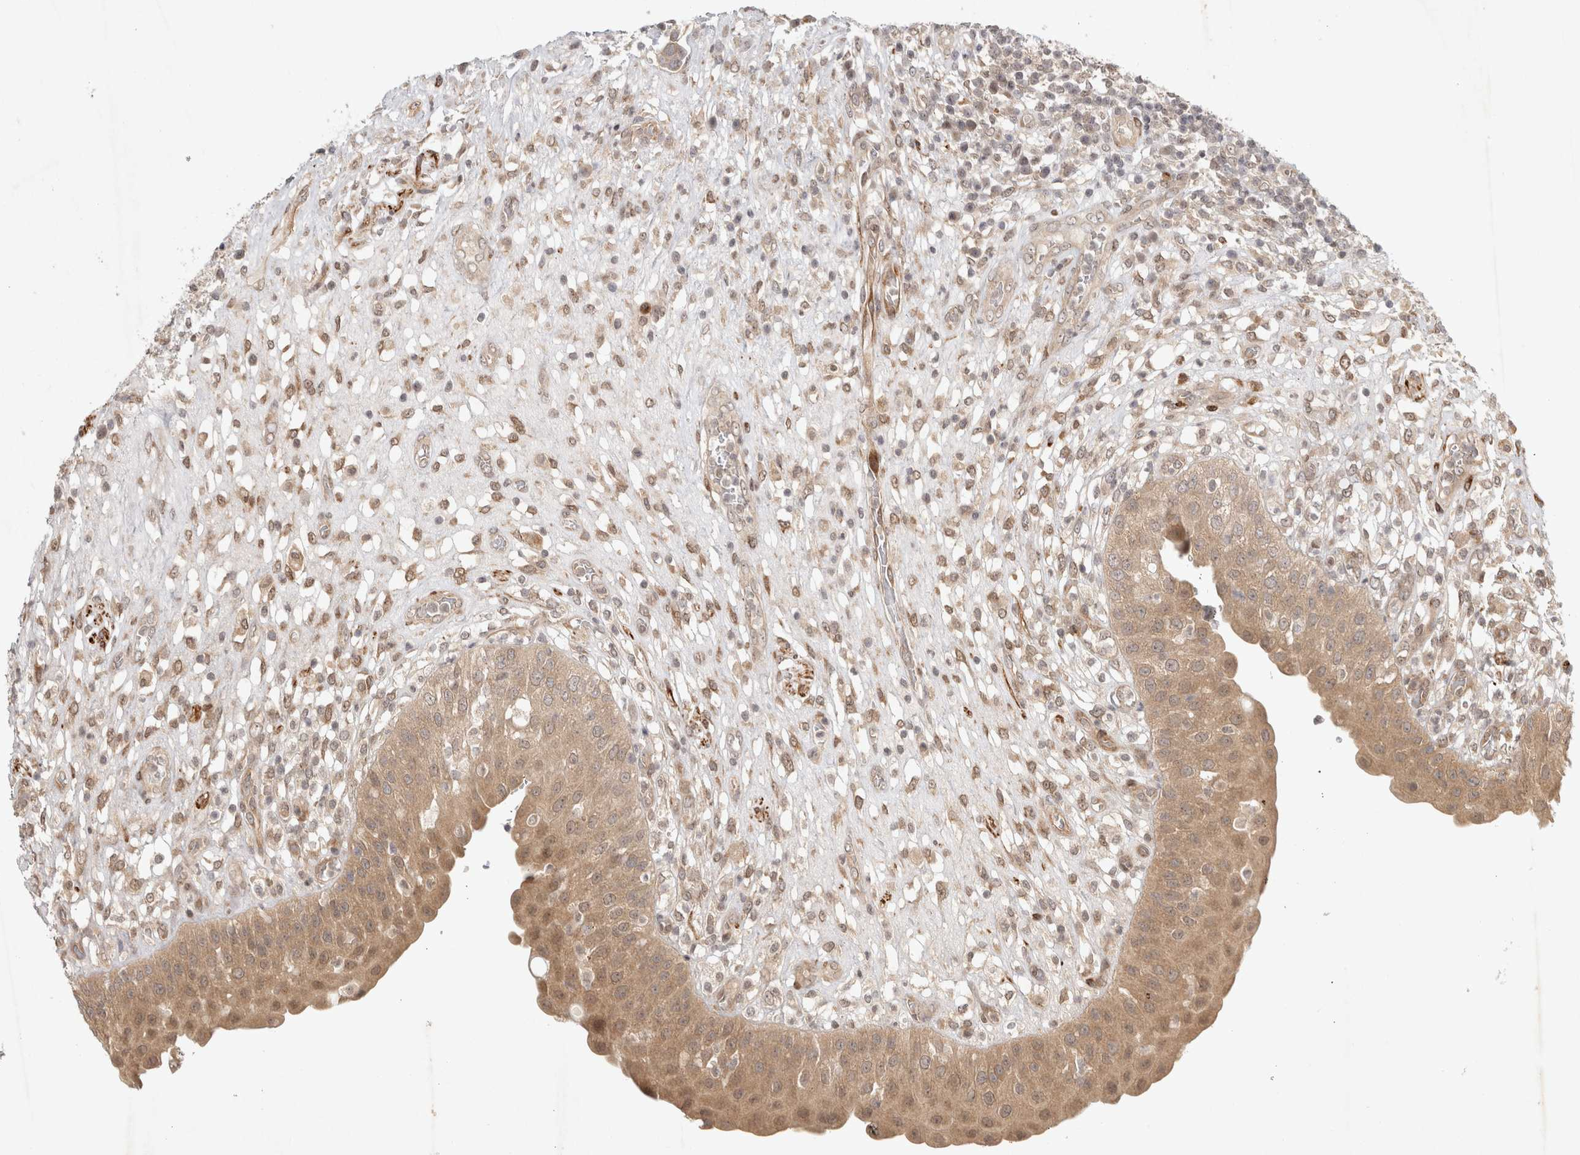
{"staining": {"intensity": "moderate", "quantity": ">75%", "location": "cytoplasmic/membranous,nuclear"}, "tissue": "urinary bladder", "cell_type": "Urothelial cells", "image_type": "normal", "snomed": [{"axis": "morphology", "description": "Normal tissue, NOS"}, {"axis": "topography", "description": "Urinary bladder"}], "caption": "Protein positivity by immunohistochemistry (IHC) exhibits moderate cytoplasmic/membranous,nuclear staining in about >75% of urothelial cells in benign urinary bladder.", "gene": "ZNF318", "patient": {"sex": "female", "age": 62}}